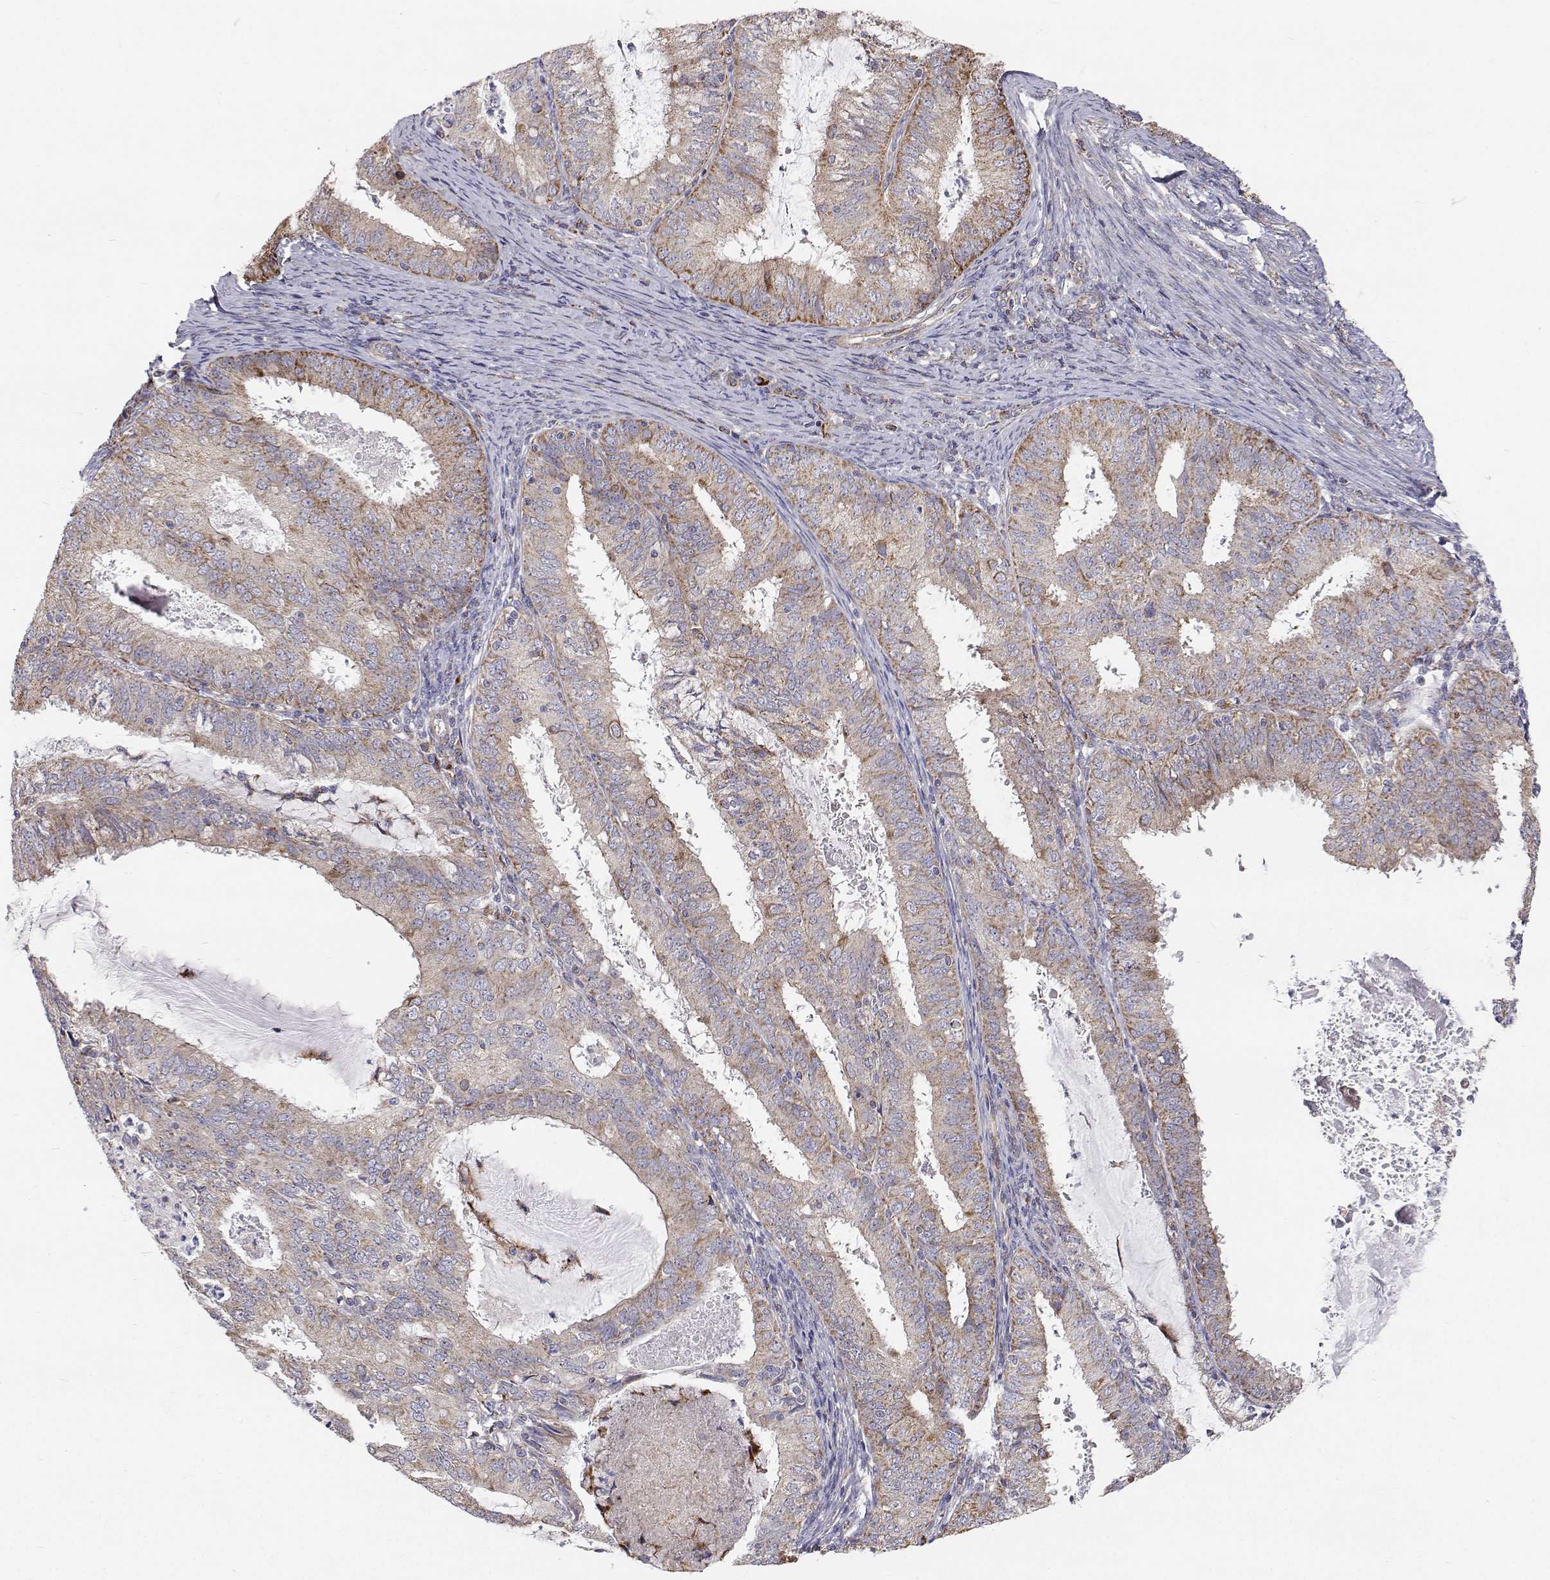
{"staining": {"intensity": "weak", "quantity": "25%-75%", "location": "cytoplasmic/membranous"}, "tissue": "endometrial cancer", "cell_type": "Tumor cells", "image_type": "cancer", "snomed": [{"axis": "morphology", "description": "Adenocarcinoma, NOS"}, {"axis": "topography", "description": "Endometrium"}], "caption": "The immunohistochemical stain highlights weak cytoplasmic/membranous positivity in tumor cells of adenocarcinoma (endometrial) tissue.", "gene": "SPICE1", "patient": {"sex": "female", "age": 57}}